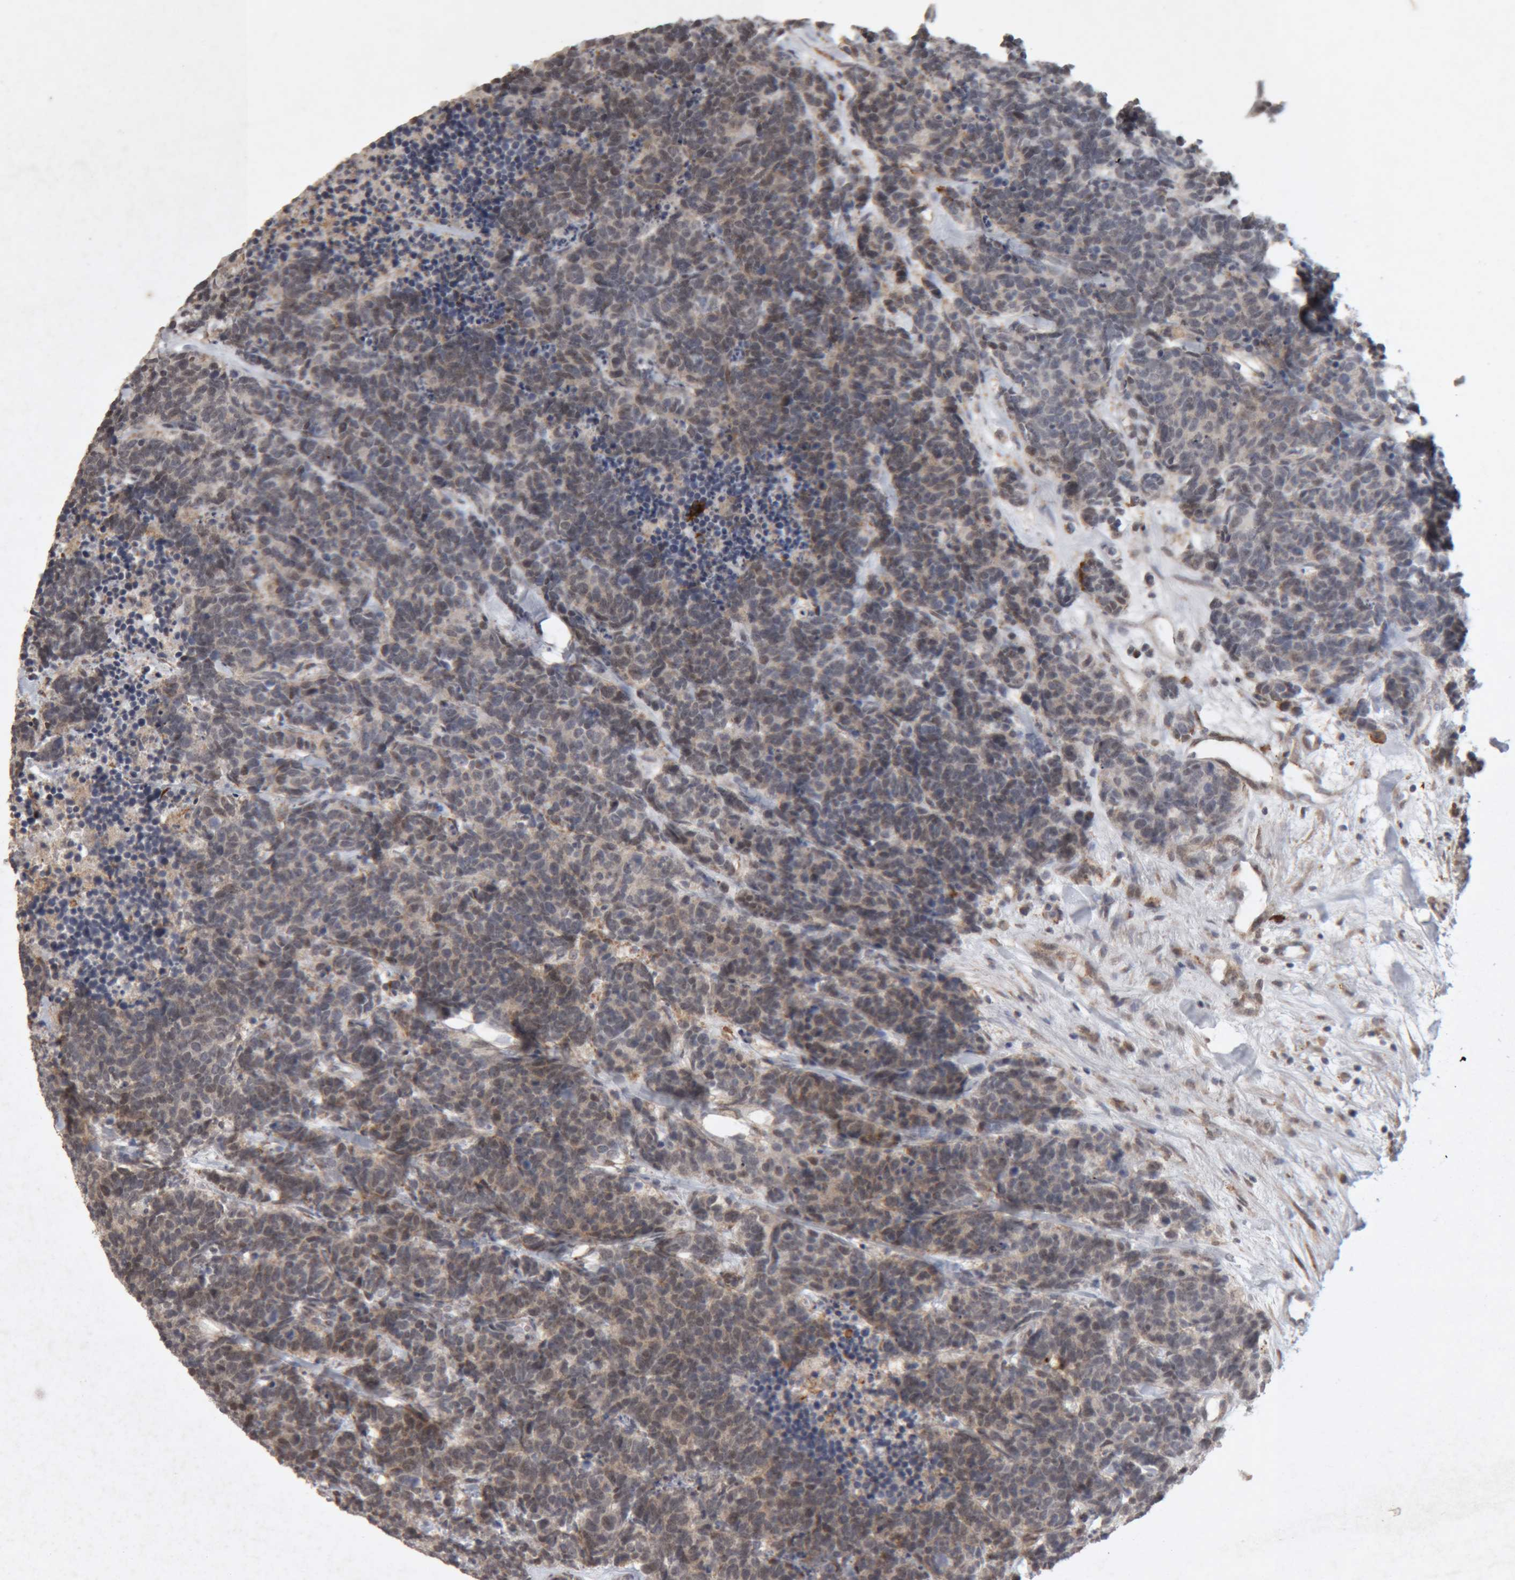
{"staining": {"intensity": "weak", "quantity": "25%-75%", "location": "cytoplasmic/membranous"}, "tissue": "carcinoid", "cell_type": "Tumor cells", "image_type": "cancer", "snomed": [{"axis": "morphology", "description": "Carcinoma, NOS"}, {"axis": "morphology", "description": "Carcinoid, malignant, NOS"}, {"axis": "topography", "description": "Urinary bladder"}], "caption": "IHC of carcinoid reveals low levels of weak cytoplasmic/membranous staining in approximately 25%-75% of tumor cells.", "gene": "MEP1A", "patient": {"sex": "male", "age": 57}}